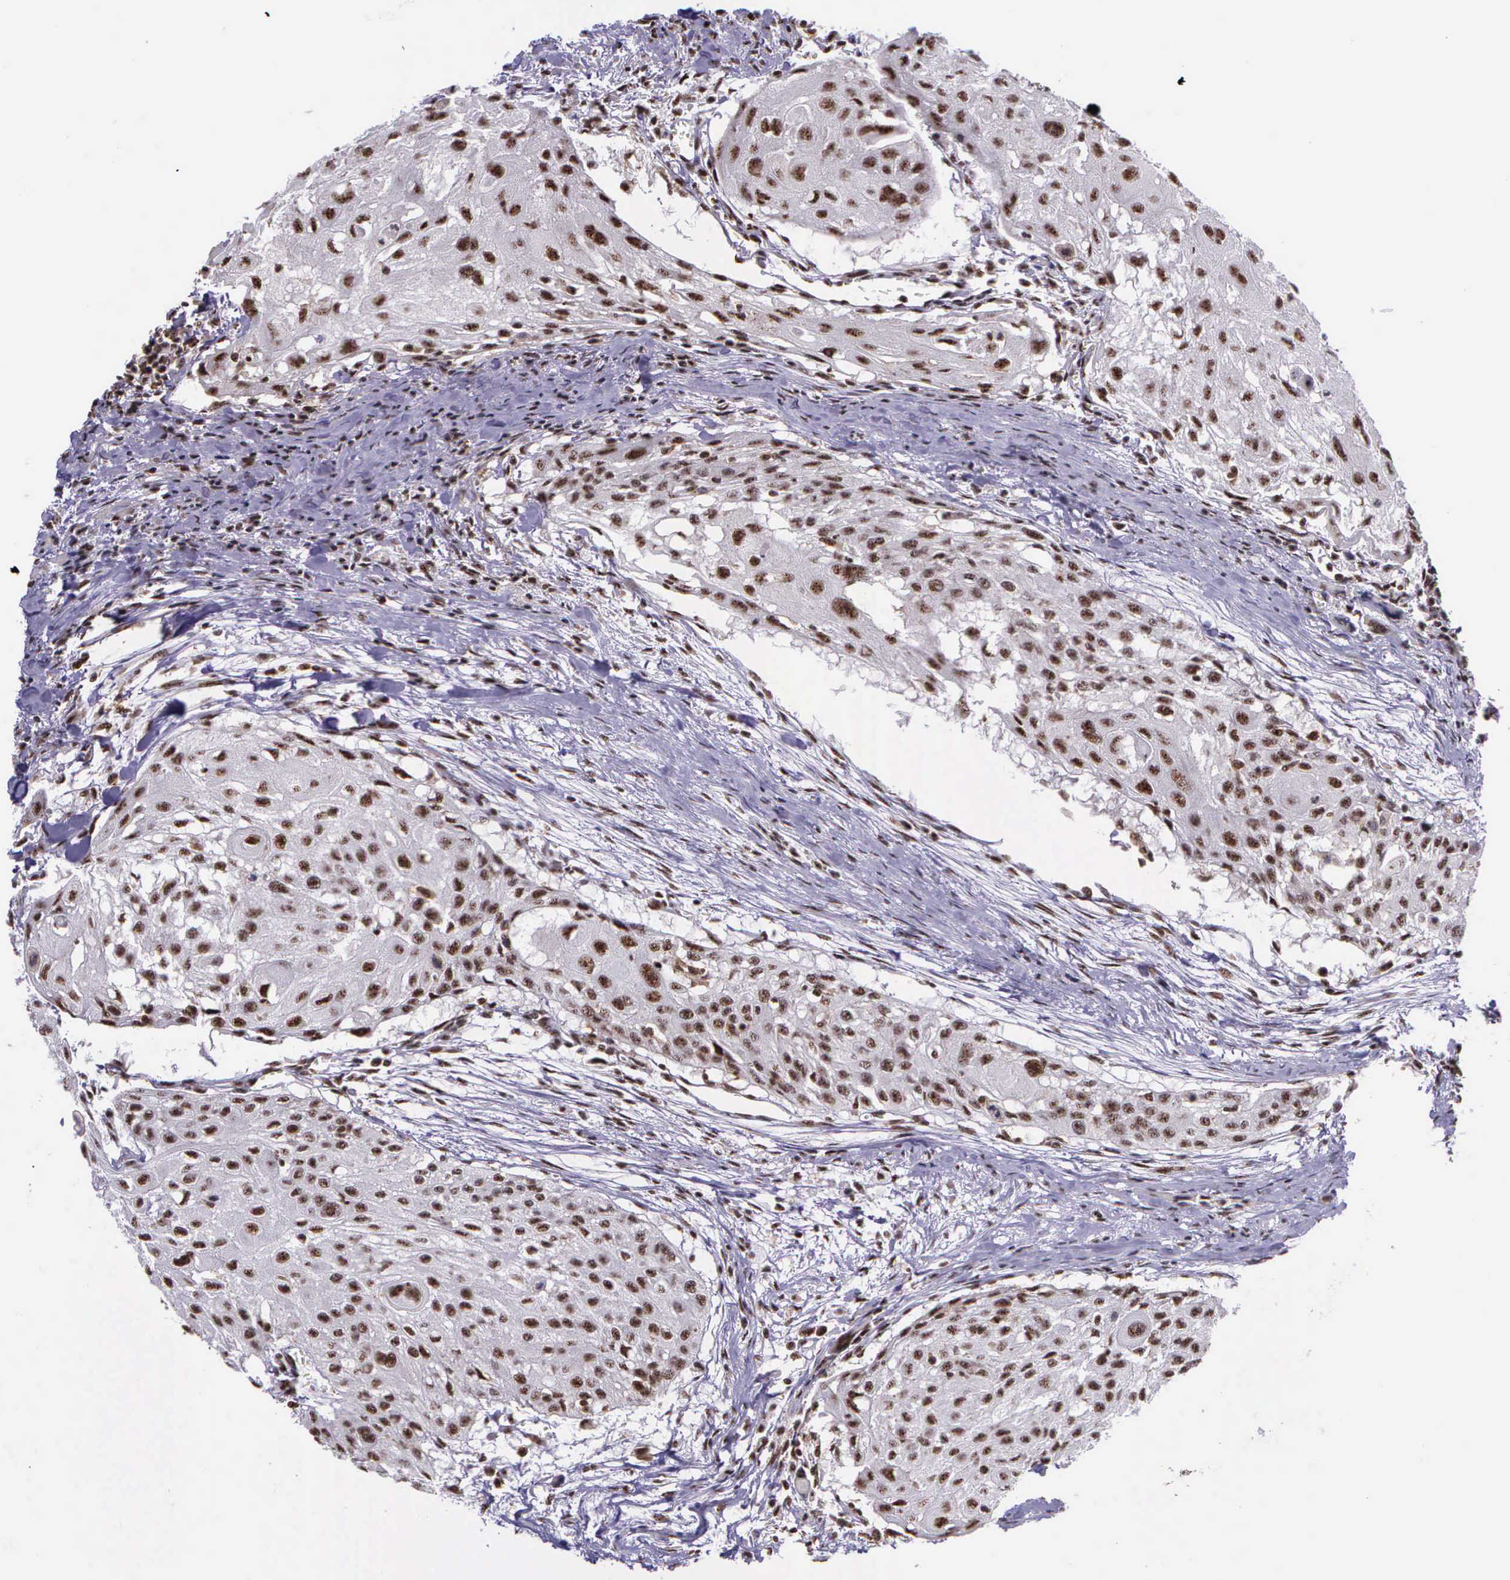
{"staining": {"intensity": "weak", "quantity": ">75%", "location": "nuclear"}, "tissue": "head and neck cancer", "cell_type": "Tumor cells", "image_type": "cancer", "snomed": [{"axis": "morphology", "description": "Squamous cell carcinoma, NOS"}, {"axis": "topography", "description": "Head-Neck"}], "caption": "Head and neck squamous cell carcinoma stained with DAB immunohistochemistry (IHC) exhibits low levels of weak nuclear positivity in approximately >75% of tumor cells.", "gene": "FAM47A", "patient": {"sex": "male", "age": 64}}